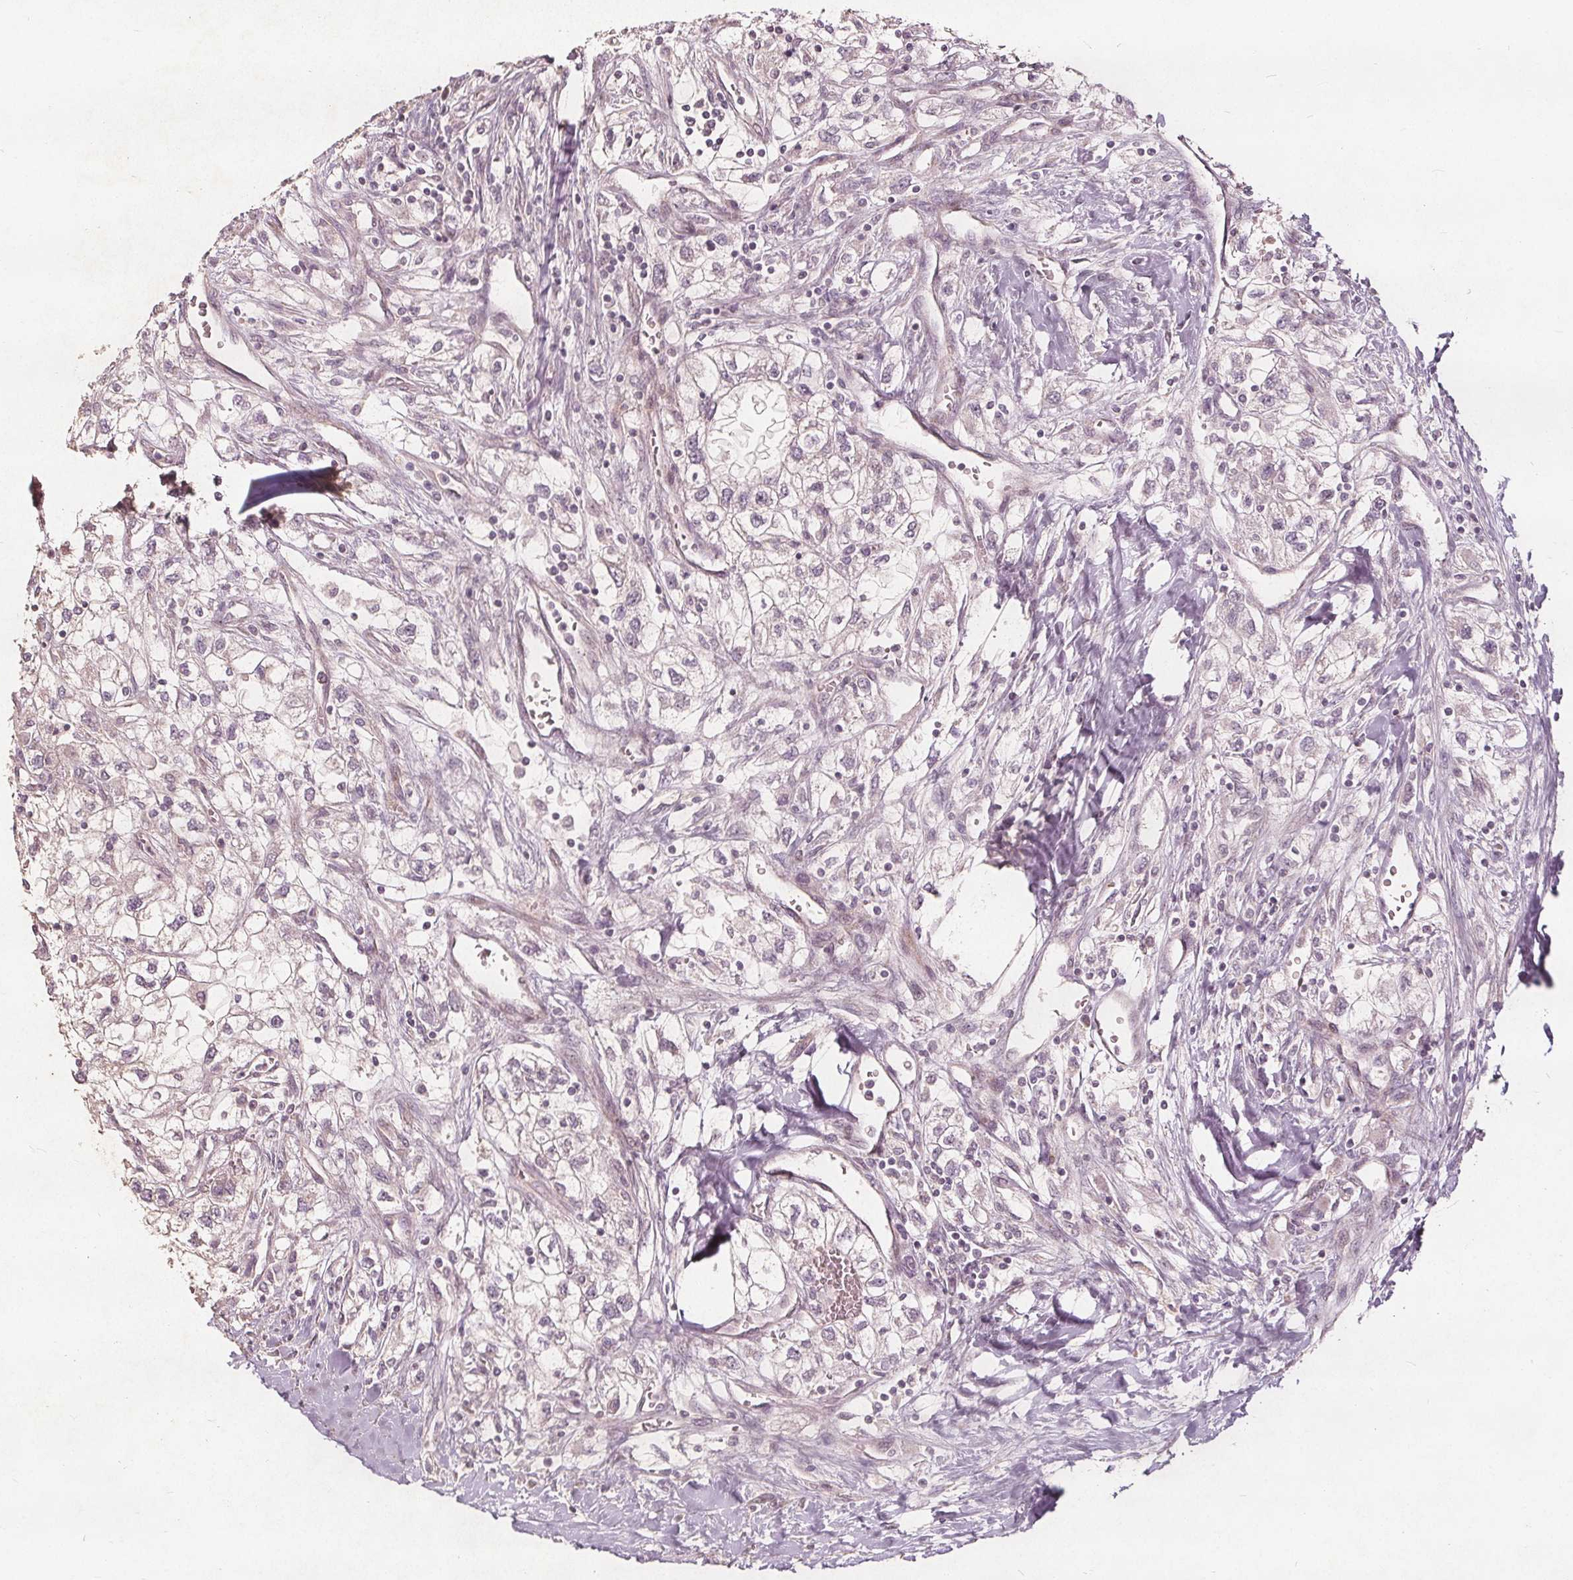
{"staining": {"intensity": "negative", "quantity": "none", "location": "none"}, "tissue": "renal cancer", "cell_type": "Tumor cells", "image_type": "cancer", "snomed": [{"axis": "morphology", "description": "Adenocarcinoma, NOS"}, {"axis": "topography", "description": "Kidney"}], "caption": "This is an IHC histopathology image of renal cancer (adenocarcinoma). There is no expression in tumor cells.", "gene": "PTPRT", "patient": {"sex": "male", "age": 59}}